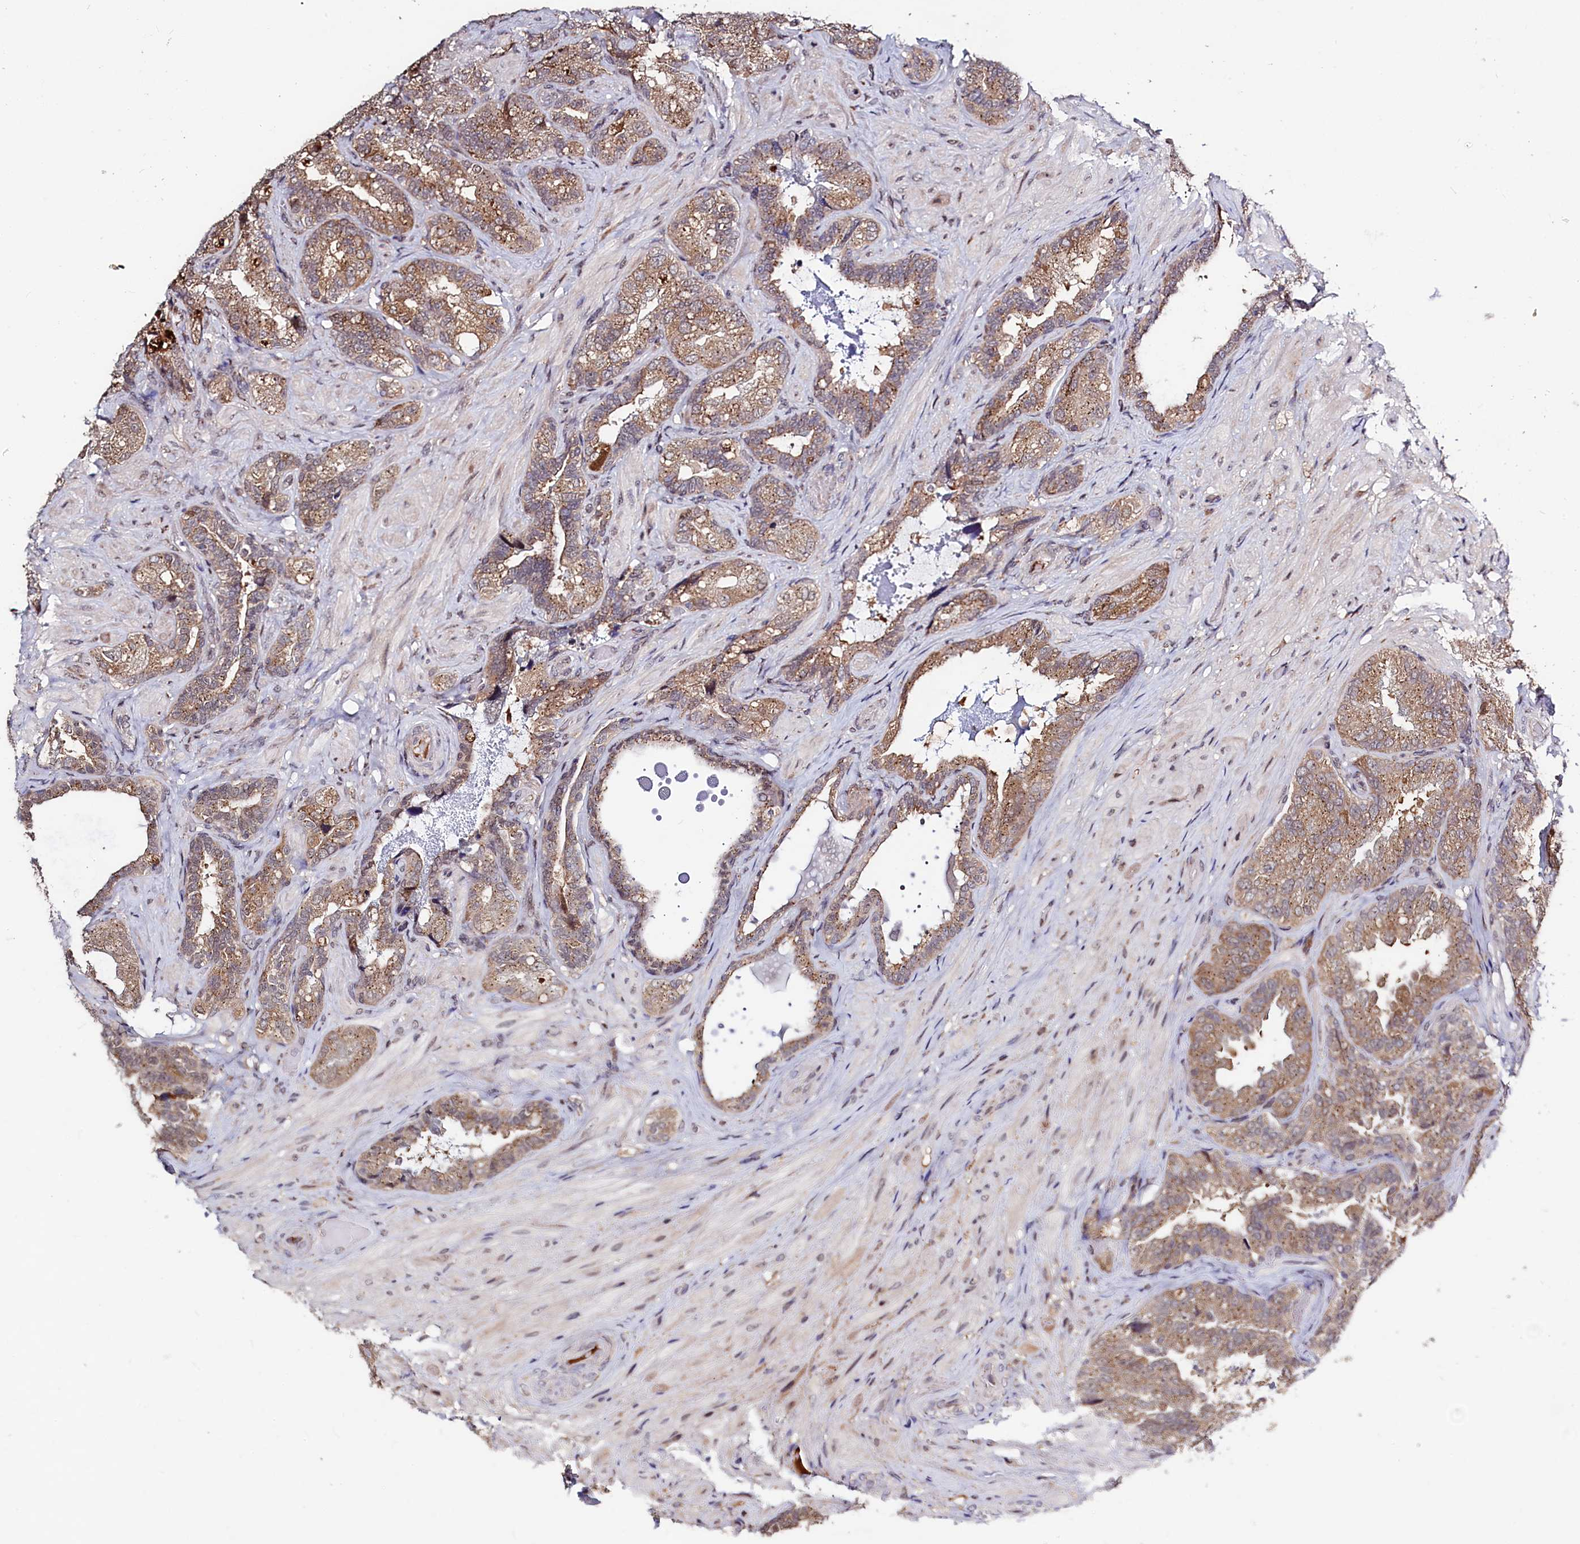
{"staining": {"intensity": "moderate", "quantity": ">75%", "location": "cytoplasmic/membranous"}, "tissue": "seminal vesicle", "cell_type": "Glandular cells", "image_type": "normal", "snomed": [{"axis": "morphology", "description": "Normal tissue, NOS"}, {"axis": "topography", "description": "Prostate and seminal vesicle, NOS"}, {"axis": "topography", "description": "Prostate"}, {"axis": "topography", "description": "Seminal veicle"}], "caption": "An immunohistochemistry (IHC) image of normal tissue is shown. Protein staining in brown highlights moderate cytoplasmic/membranous positivity in seminal vesicle within glandular cells.", "gene": "SEC24C", "patient": {"sex": "male", "age": 67}}